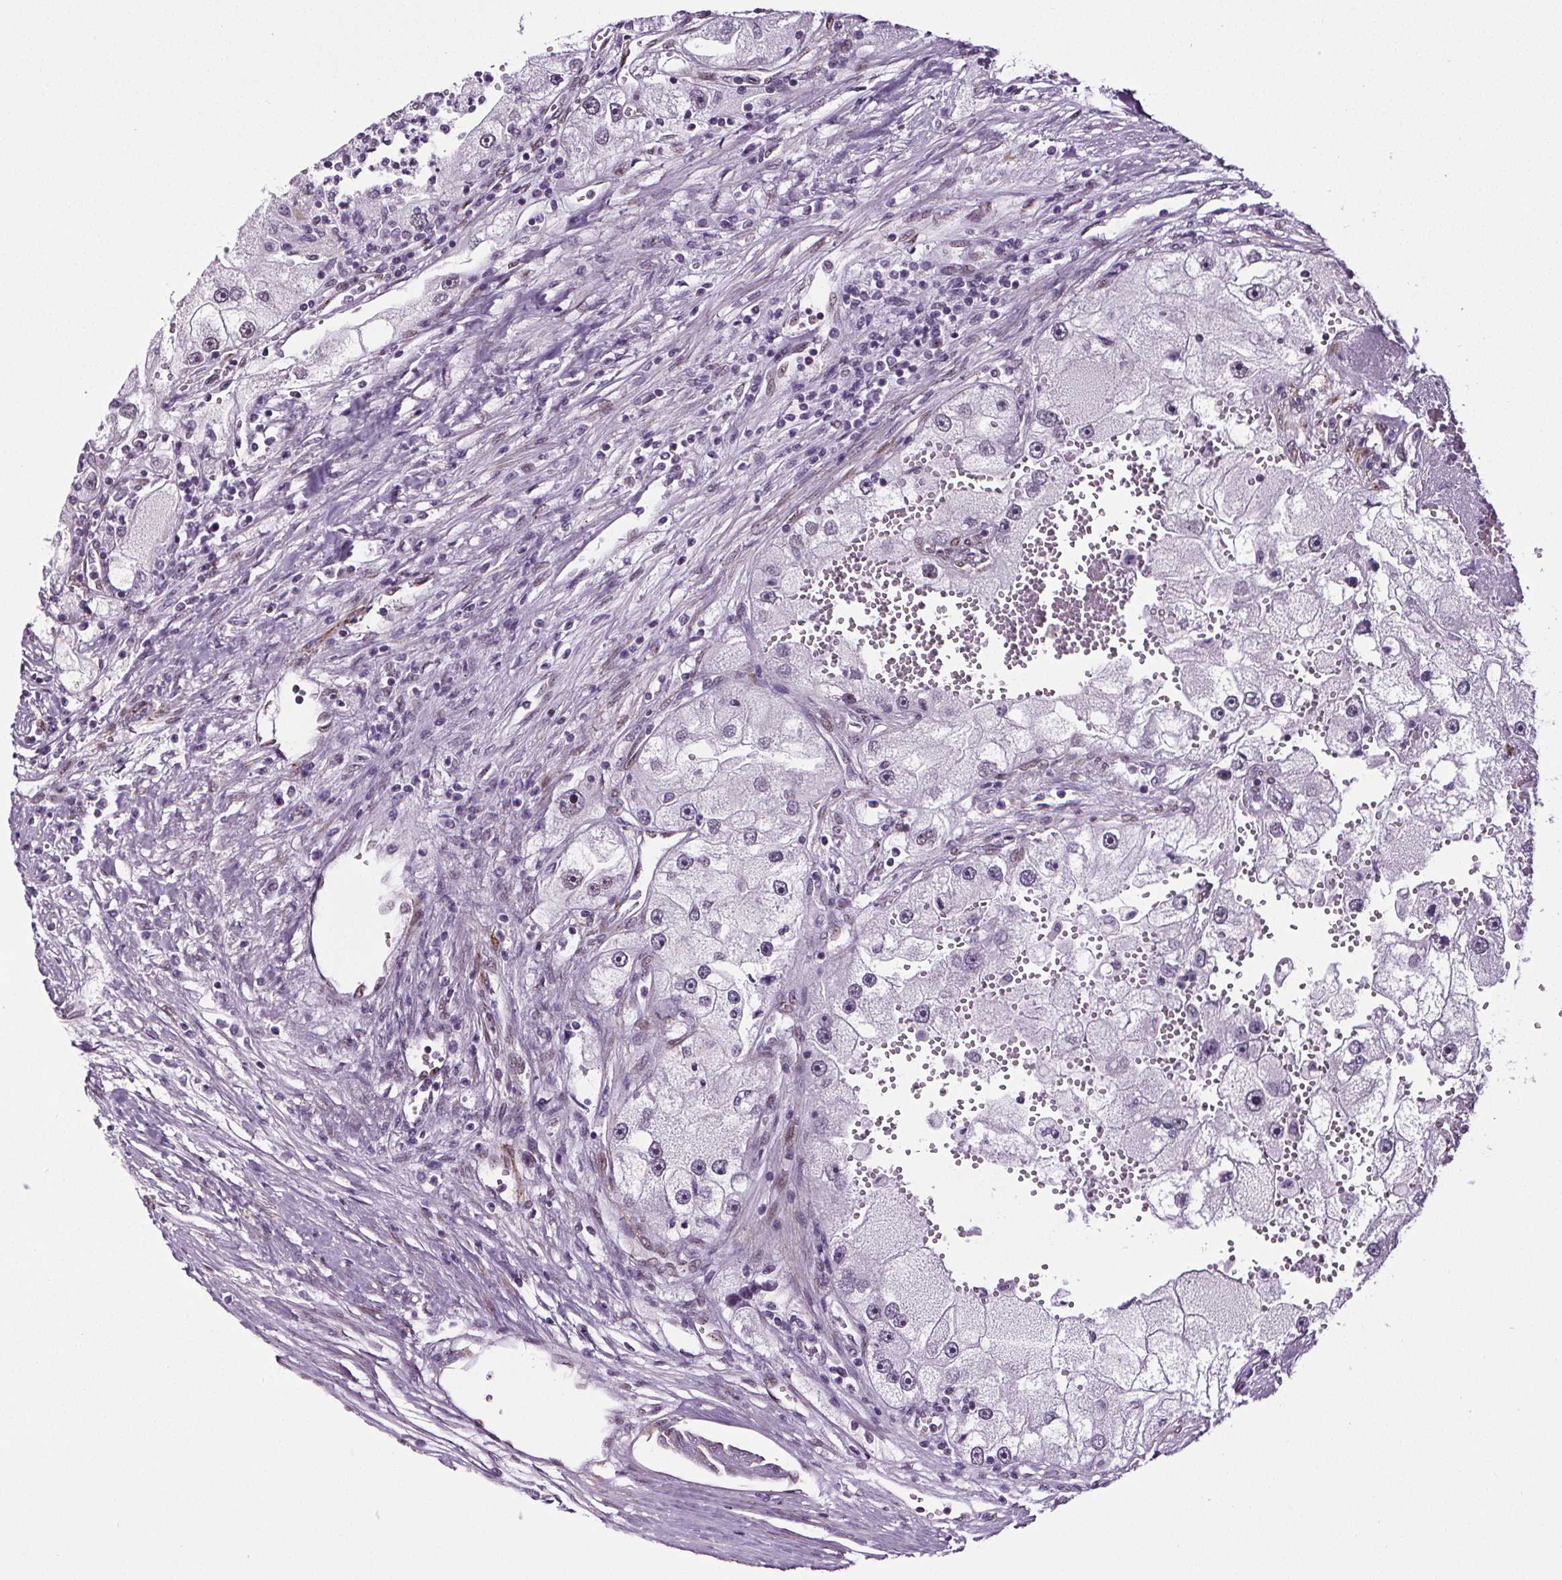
{"staining": {"intensity": "negative", "quantity": "none", "location": "none"}, "tissue": "renal cancer", "cell_type": "Tumor cells", "image_type": "cancer", "snomed": [{"axis": "morphology", "description": "Adenocarcinoma, NOS"}, {"axis": "topography", "description": "Kidney"}], "caption": "This is an IHC photomicrograph of human renal cancer. There is no expression in tumor cells.", "gene": "GP6", "patient": {"sex": "male", "age": 63}}